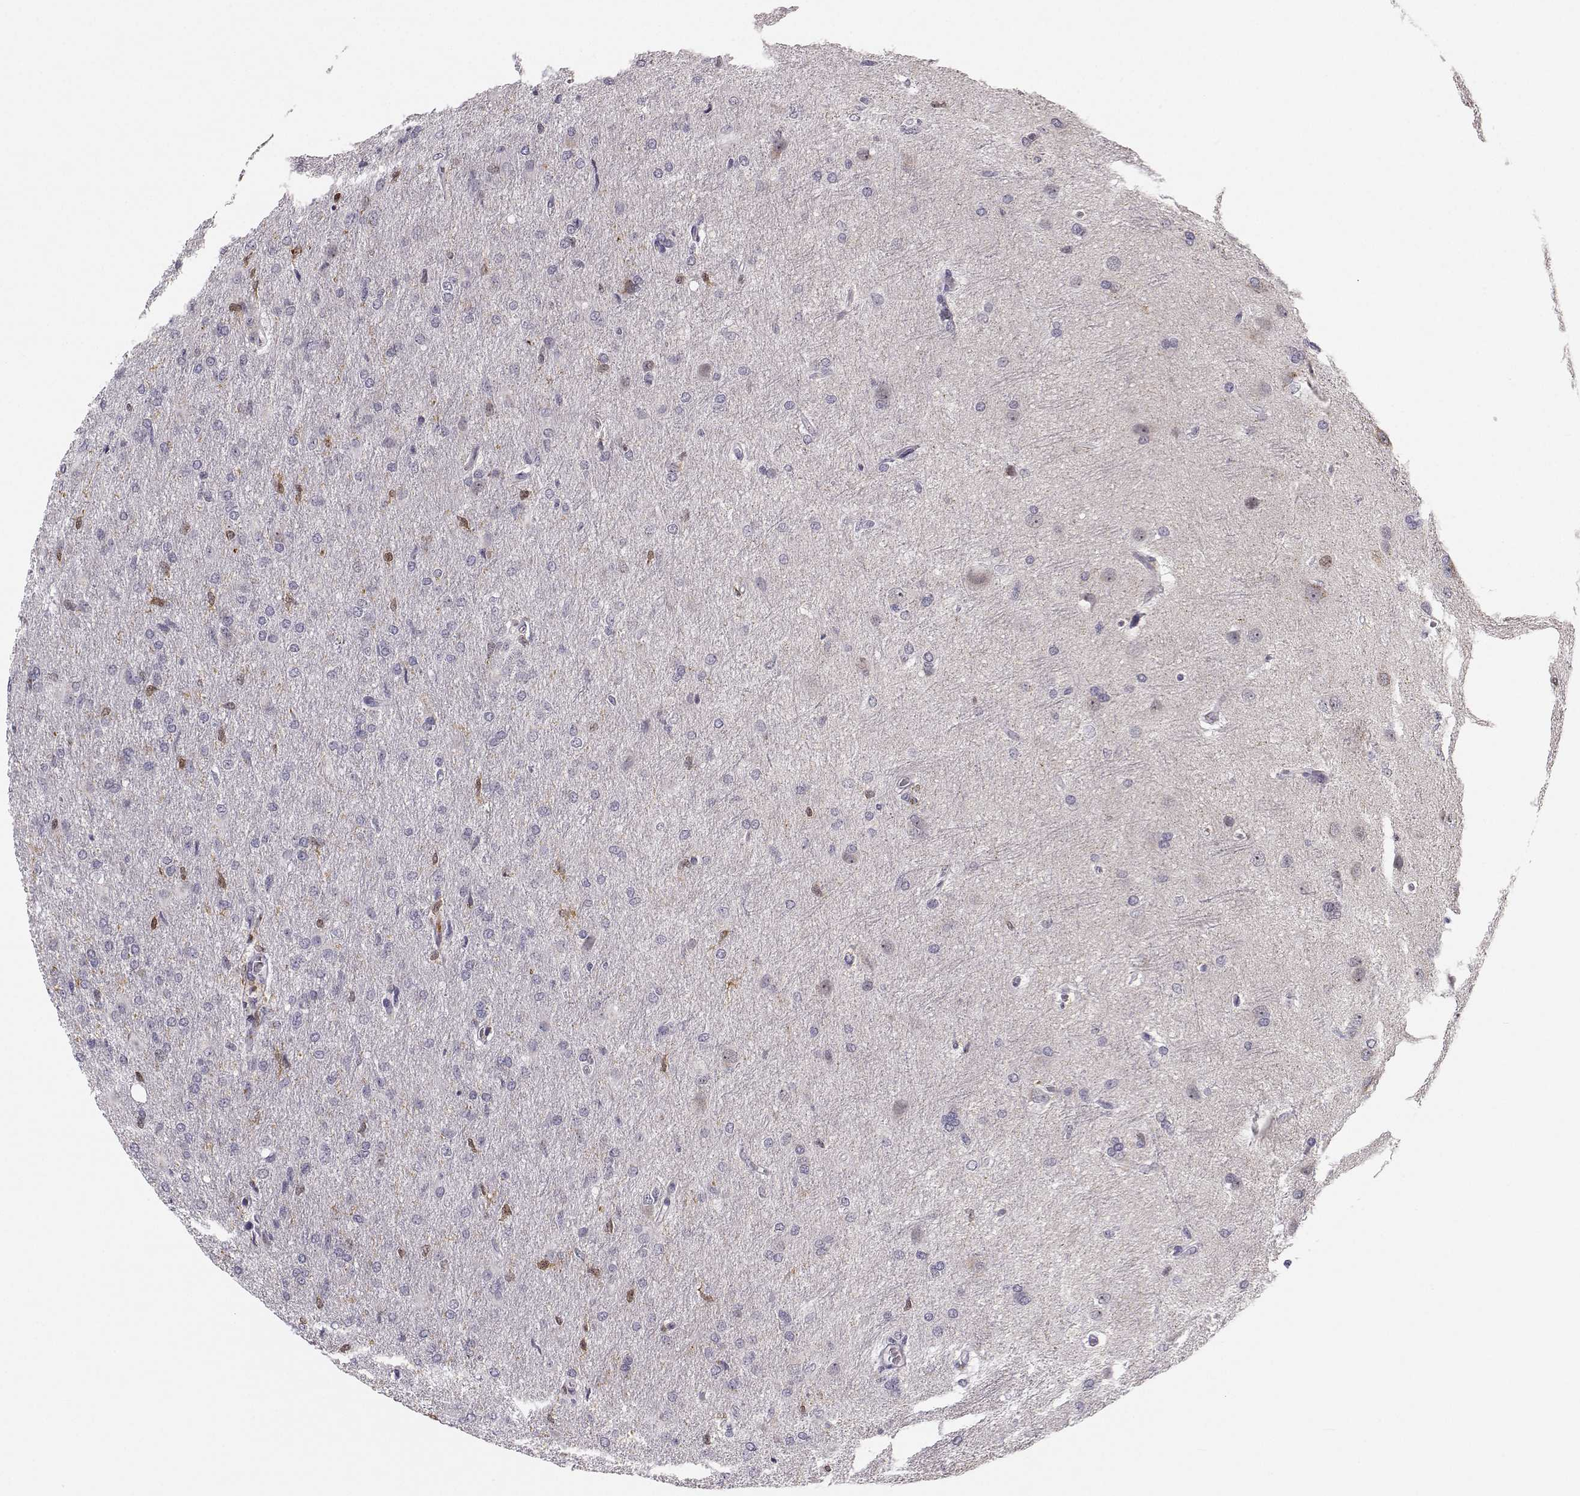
{"staining": {"intensity": "negative", "quantity": "none", "location": "none"}, "tissue": "glioma", "cell_type": "Tumor cells", "image_type": "cancer", "snomed": [{"axis": "morphology", "description": "Glioma, malignant, High grade"}, {"axis": "topography", "description": "Brain"}], "caption": "Immunohistochemistry of human malignant glioma (high-grade) exhibits no staining in tumor cells. (Stains: DAB (3,3'-diaminobenzidine) IHC with hematoxylin counter stain, Microscopy: brightfield microscopy at high magnification).", "gene": "HTR7", "patient": {"sex": "male", "age": 68}}